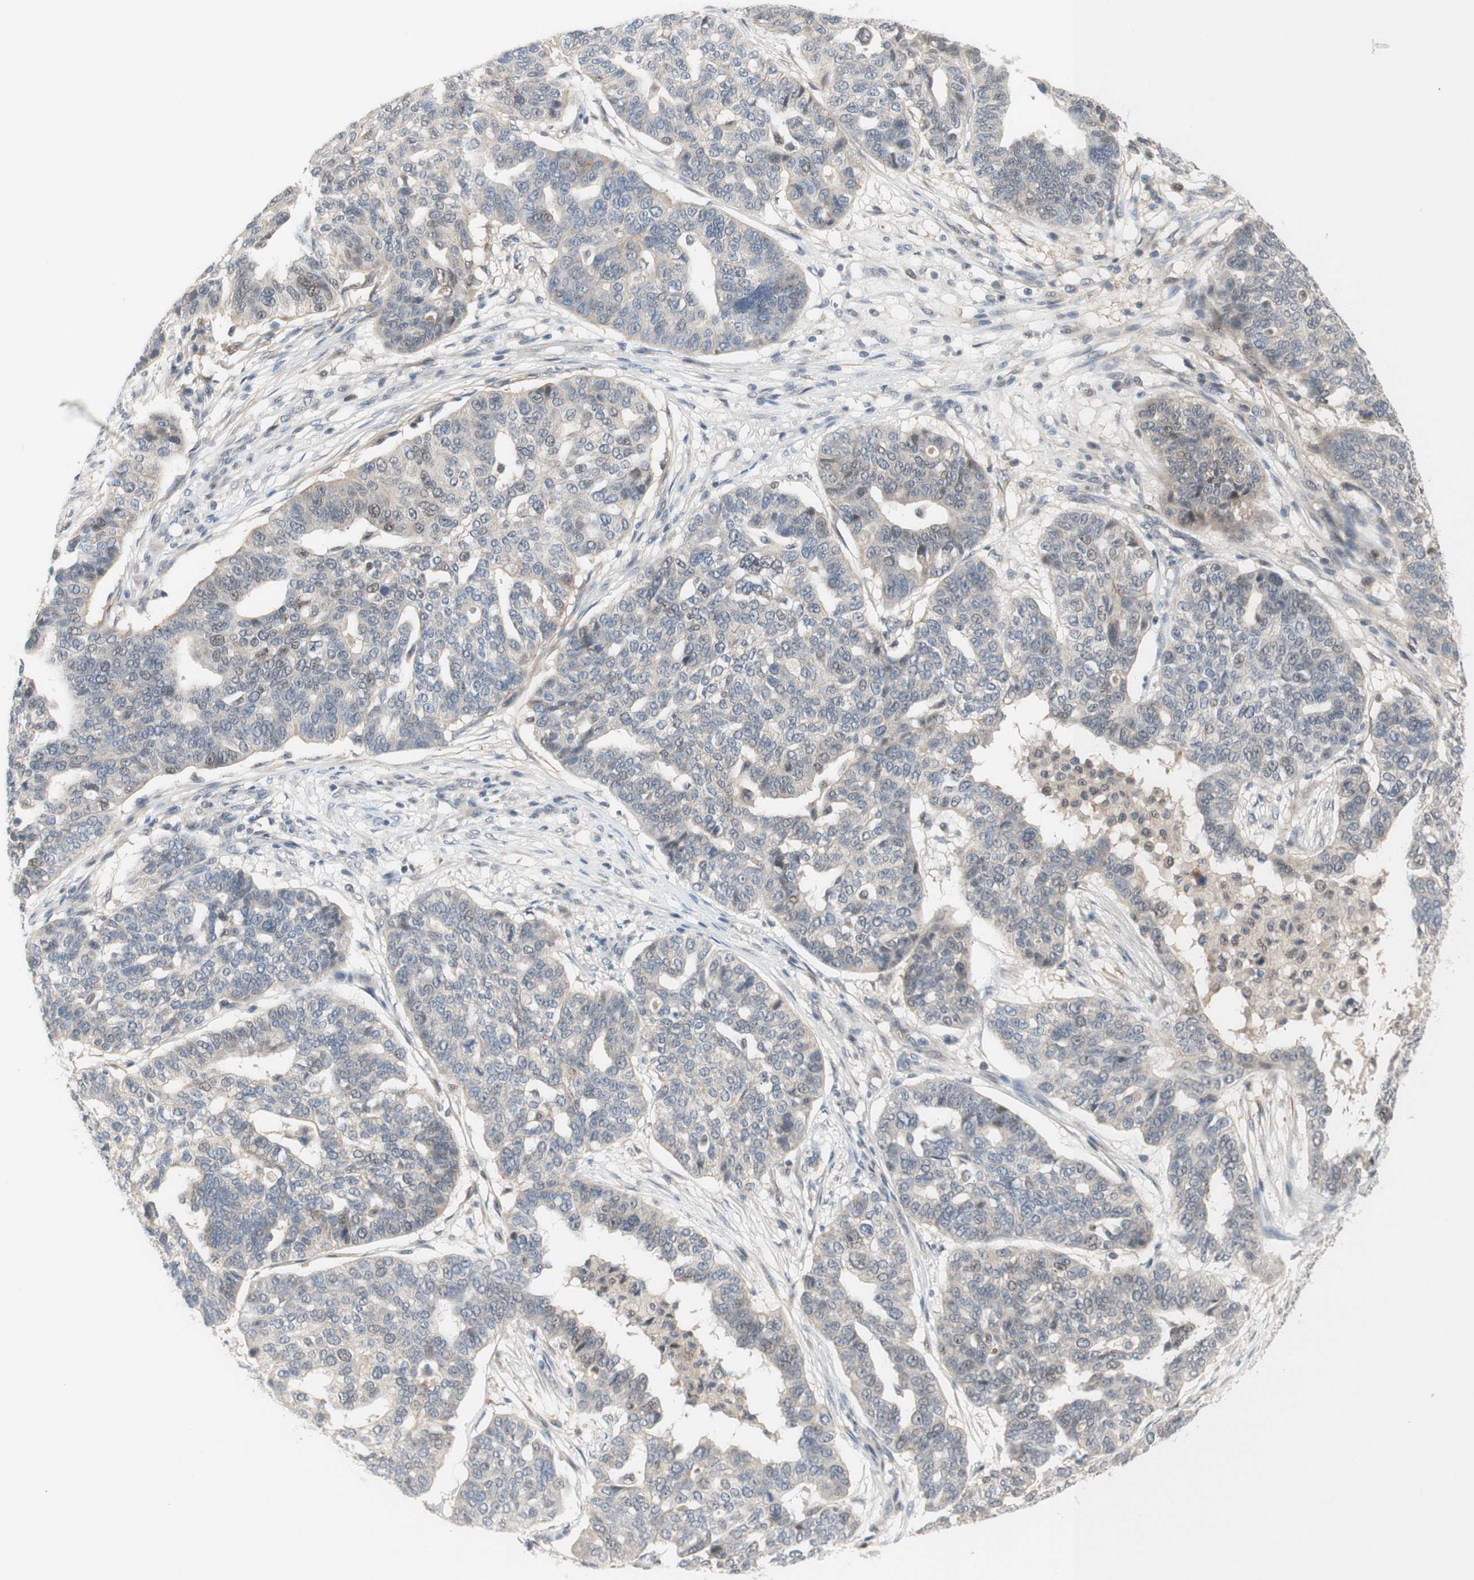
{"staining": {"intensity": "weak", "quantity": "<25%", "location": "nuclear"}, "tissue": "ovarian cancer", "cell_type": "Tumor cells", "image_type": "cancer", "snomed": [{"axis": "morphology", "description": "Cystadenocarcinoma, serous, NOS"}, {"axis": "topography", "description": "Ovary"}], "caption": "The image demonstrates no significant positivity in tumor cells of ovarian cancer (serous cystadenocarcinoma). The staining is performed using DAB (3,3'-diaminobenzidine) brown chromogen with nuclei counter-stained in using hematoxylin.", "gene": "RFNG", "patient": {"sex": "female", "age": 59}}